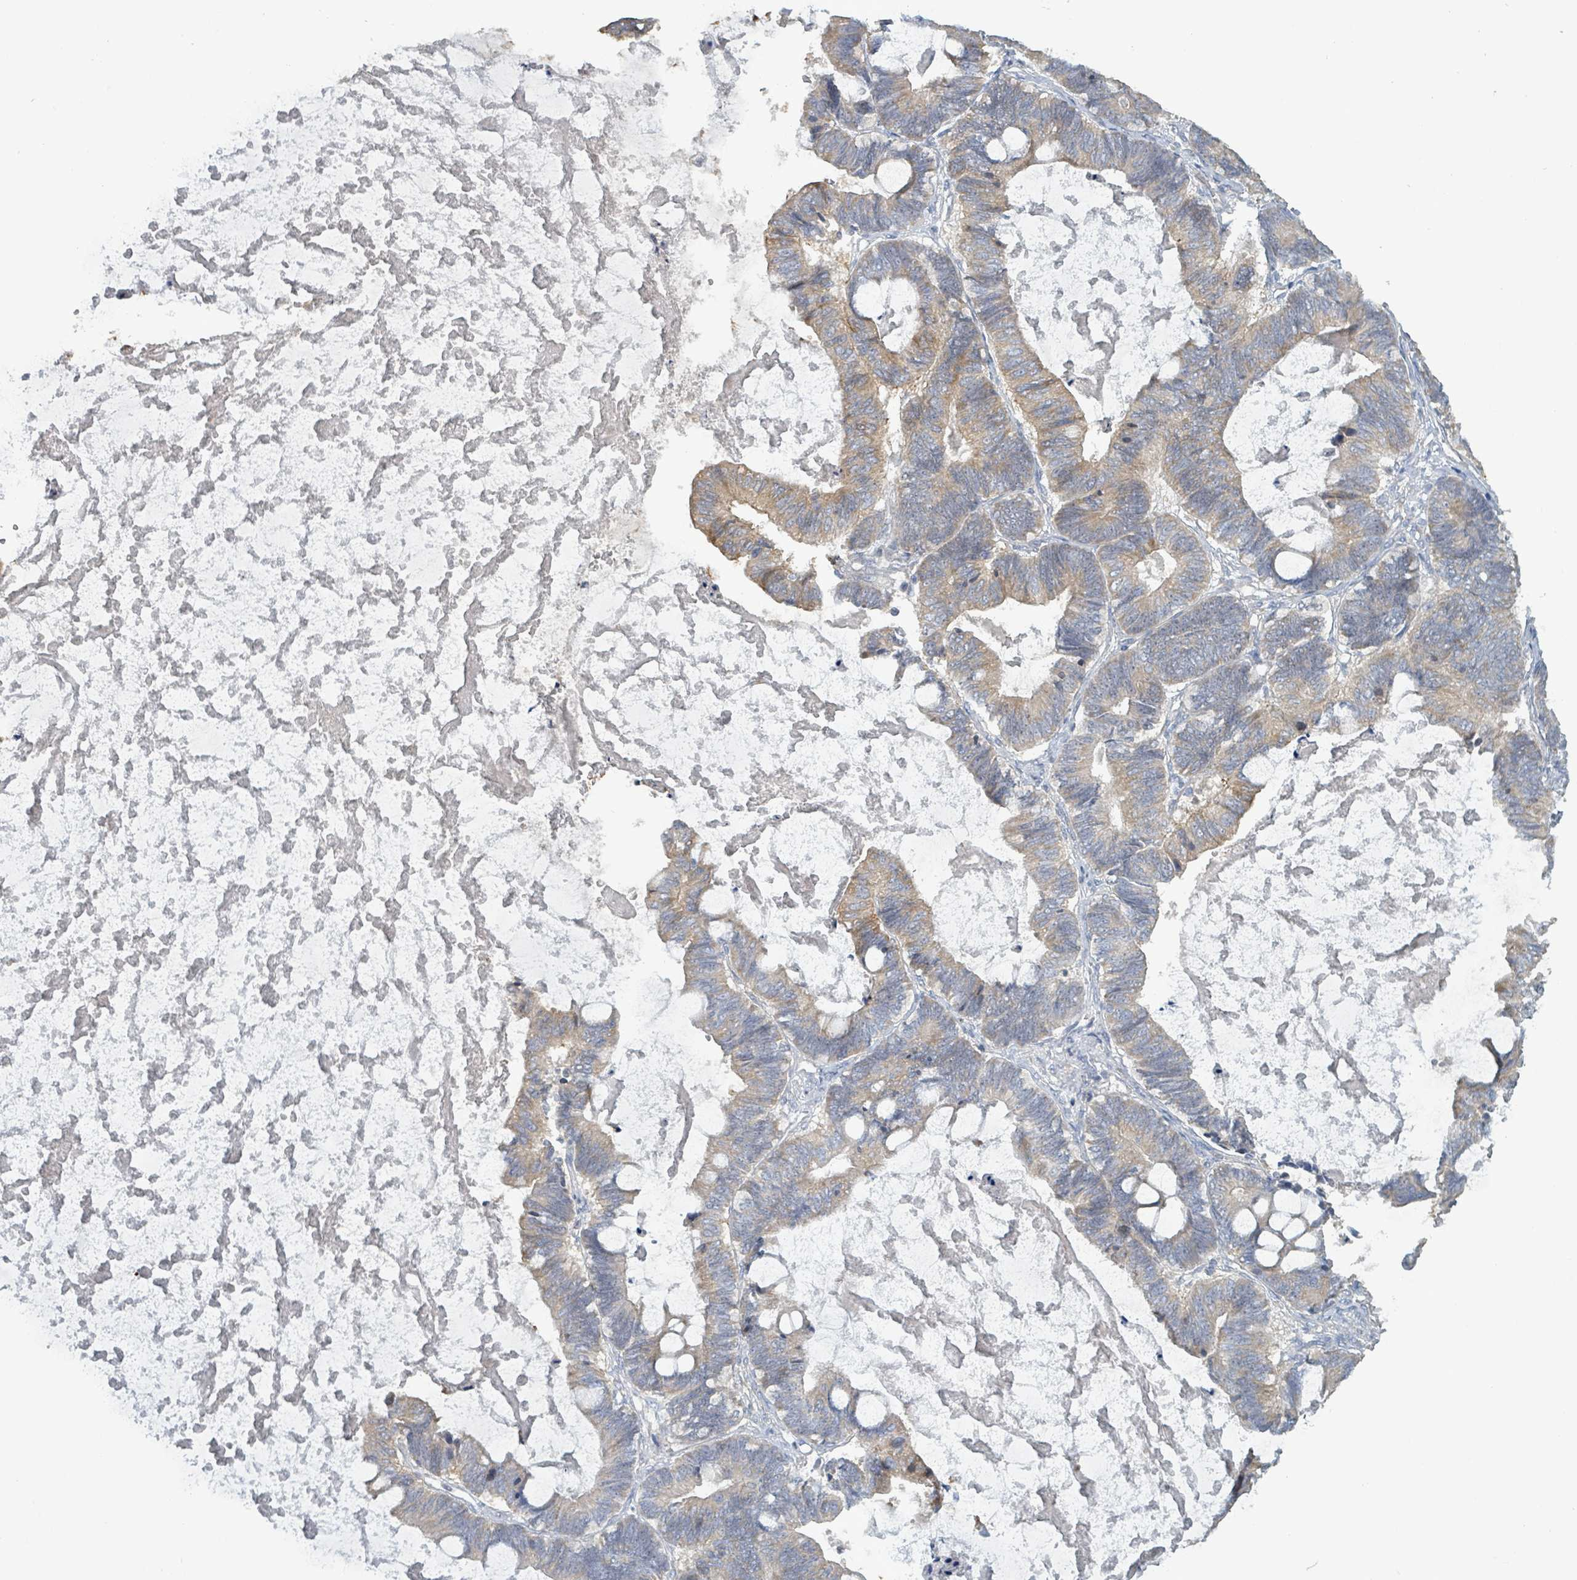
{"staining": {"intensity": "weak", "quantity": ">75%", "location": "cytoplasmic/membranous"}, "tissue": "ovarian cancer", "cell_type": "Tumor cells", "image_type": "cancer", "snomed": [{"axis": "morphology", "description": "Cystadenocarcinoma, mucinous, NOS"}, {"axis": "topography", "description": "Ovary"}], "caption": "Weak cytoplasmic/membranous positivity is identified in approximately >75% of tumor cells in ovarian cancer.", "gene": "RPL32", "patient": {"sex": "female", "age": 61}}